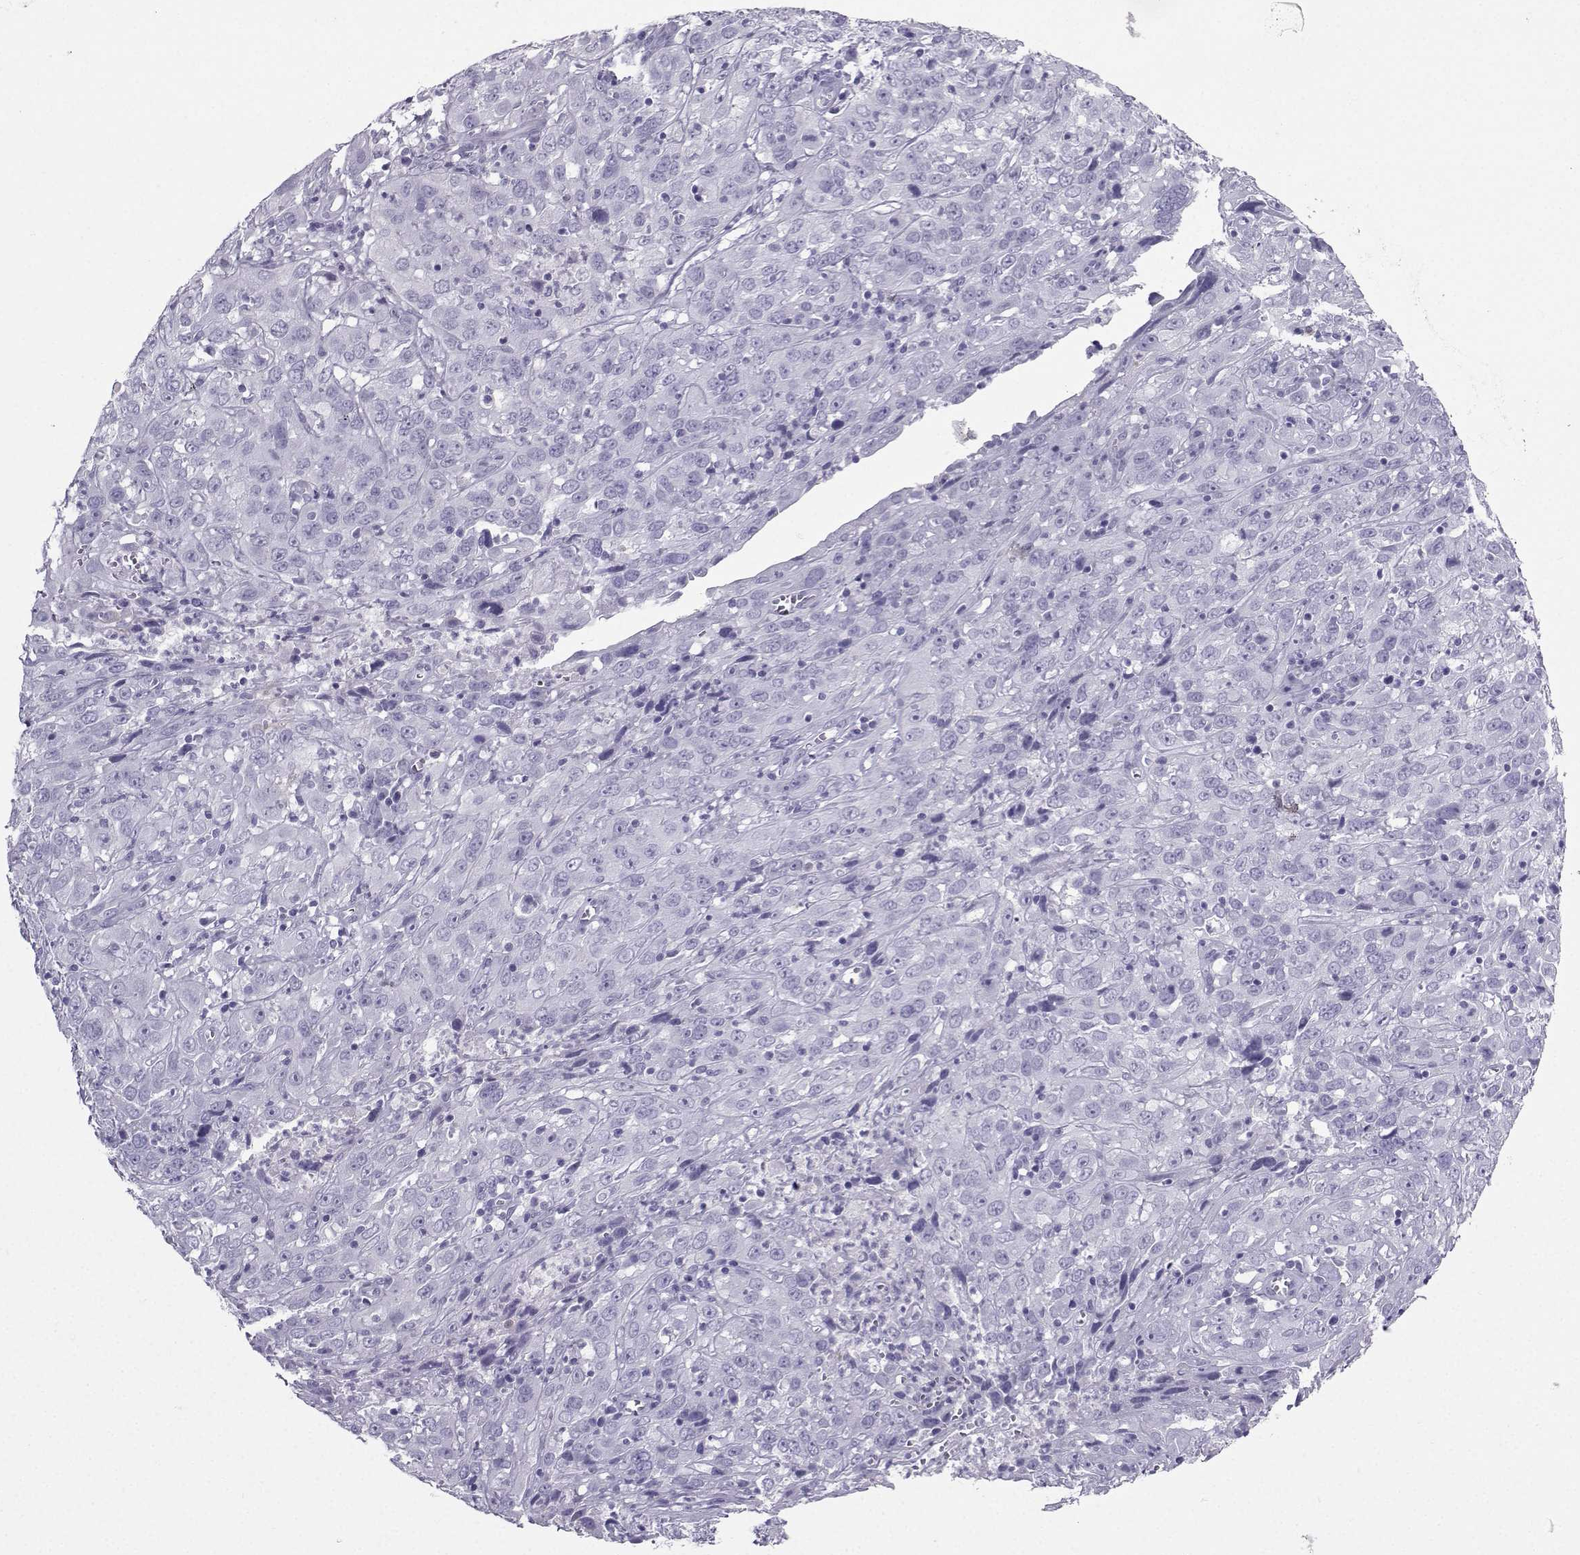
{"staining": {"intensity": "negative", "quantity": "none", "location": "none"}, "tissue": "cervical cancer", "cell_type": "Tumor cells", "image_type": "cancer", "snomed": [{"axis": "morphology", "description": "Squamous cell carcinoma, NOS"}, {"axis": "topography", "description": "Cervix"}], "caption": "DAB immunohistochemical staining of human cervical cancer displays no significant positivity in tumor cells. (IHC, brightfield microscopy, high magnification).", "gene": "IQCD", "patient": {"sex": "female", "age": 32}}